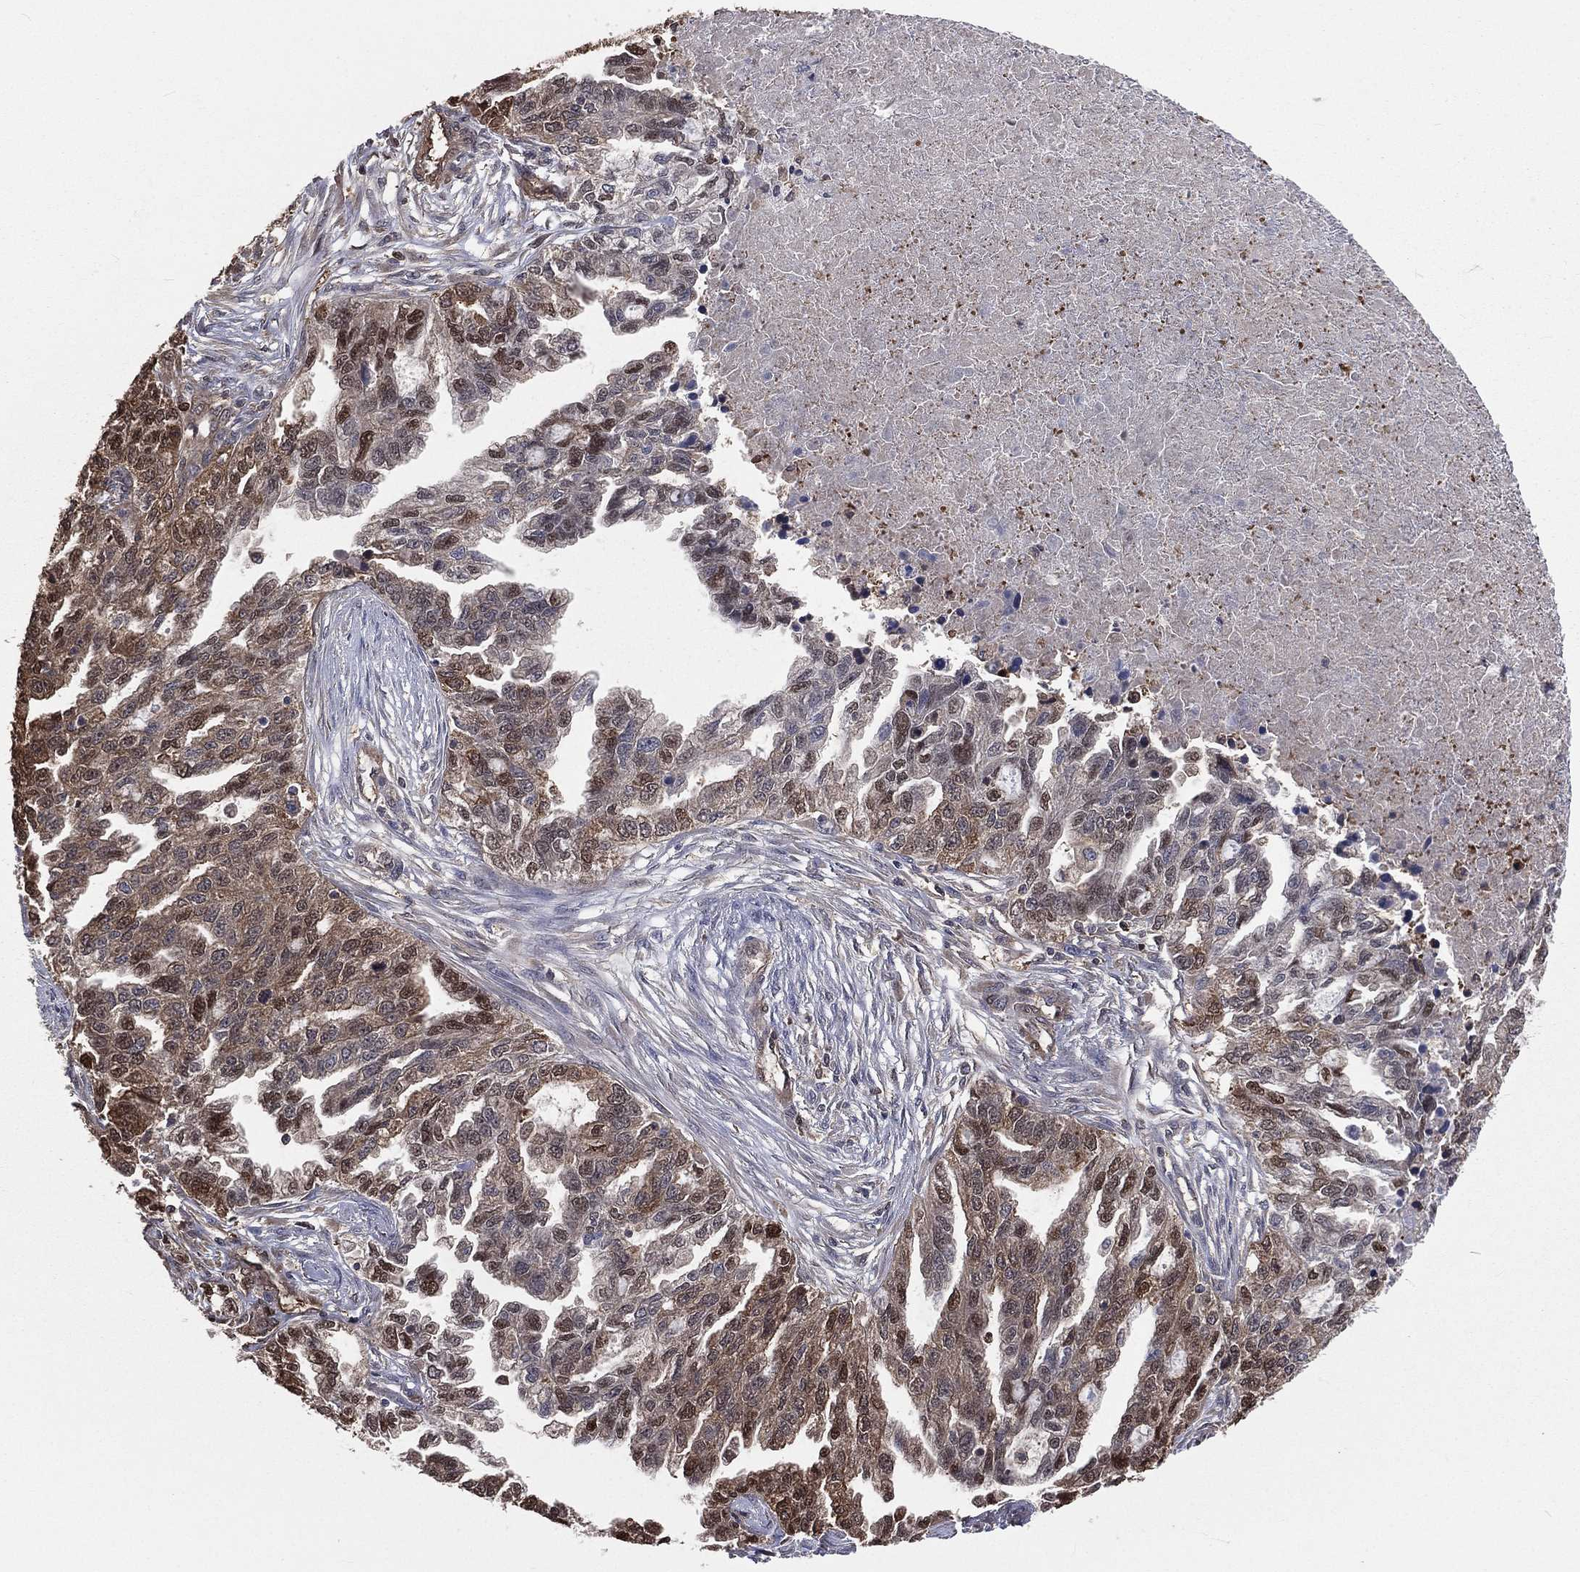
{"staining": {"intensity": "strong", "quantity": ">75%", "location": "nuclear"}, "tissue": "ovarian cancer", "cell_type": "Tumor cells", "image_type": "cancer", "snomed": [{"axis": "morphology", "description": "Cystadenocarcinoma, serous, NOS"}, {"axis": "topography", "description": "Ovary"}], "caption": "This micrograph reveals ovarian cancer (serous cystadenocarcinoma) stained with immunohistochemistry to label a protein in brown. The nuclear of tumor cells show strong positivity for the protein. Nuclei are counter-stained blue.", "gene": "TBC1D2", "patient": {"sex": "female", "age": 51}}